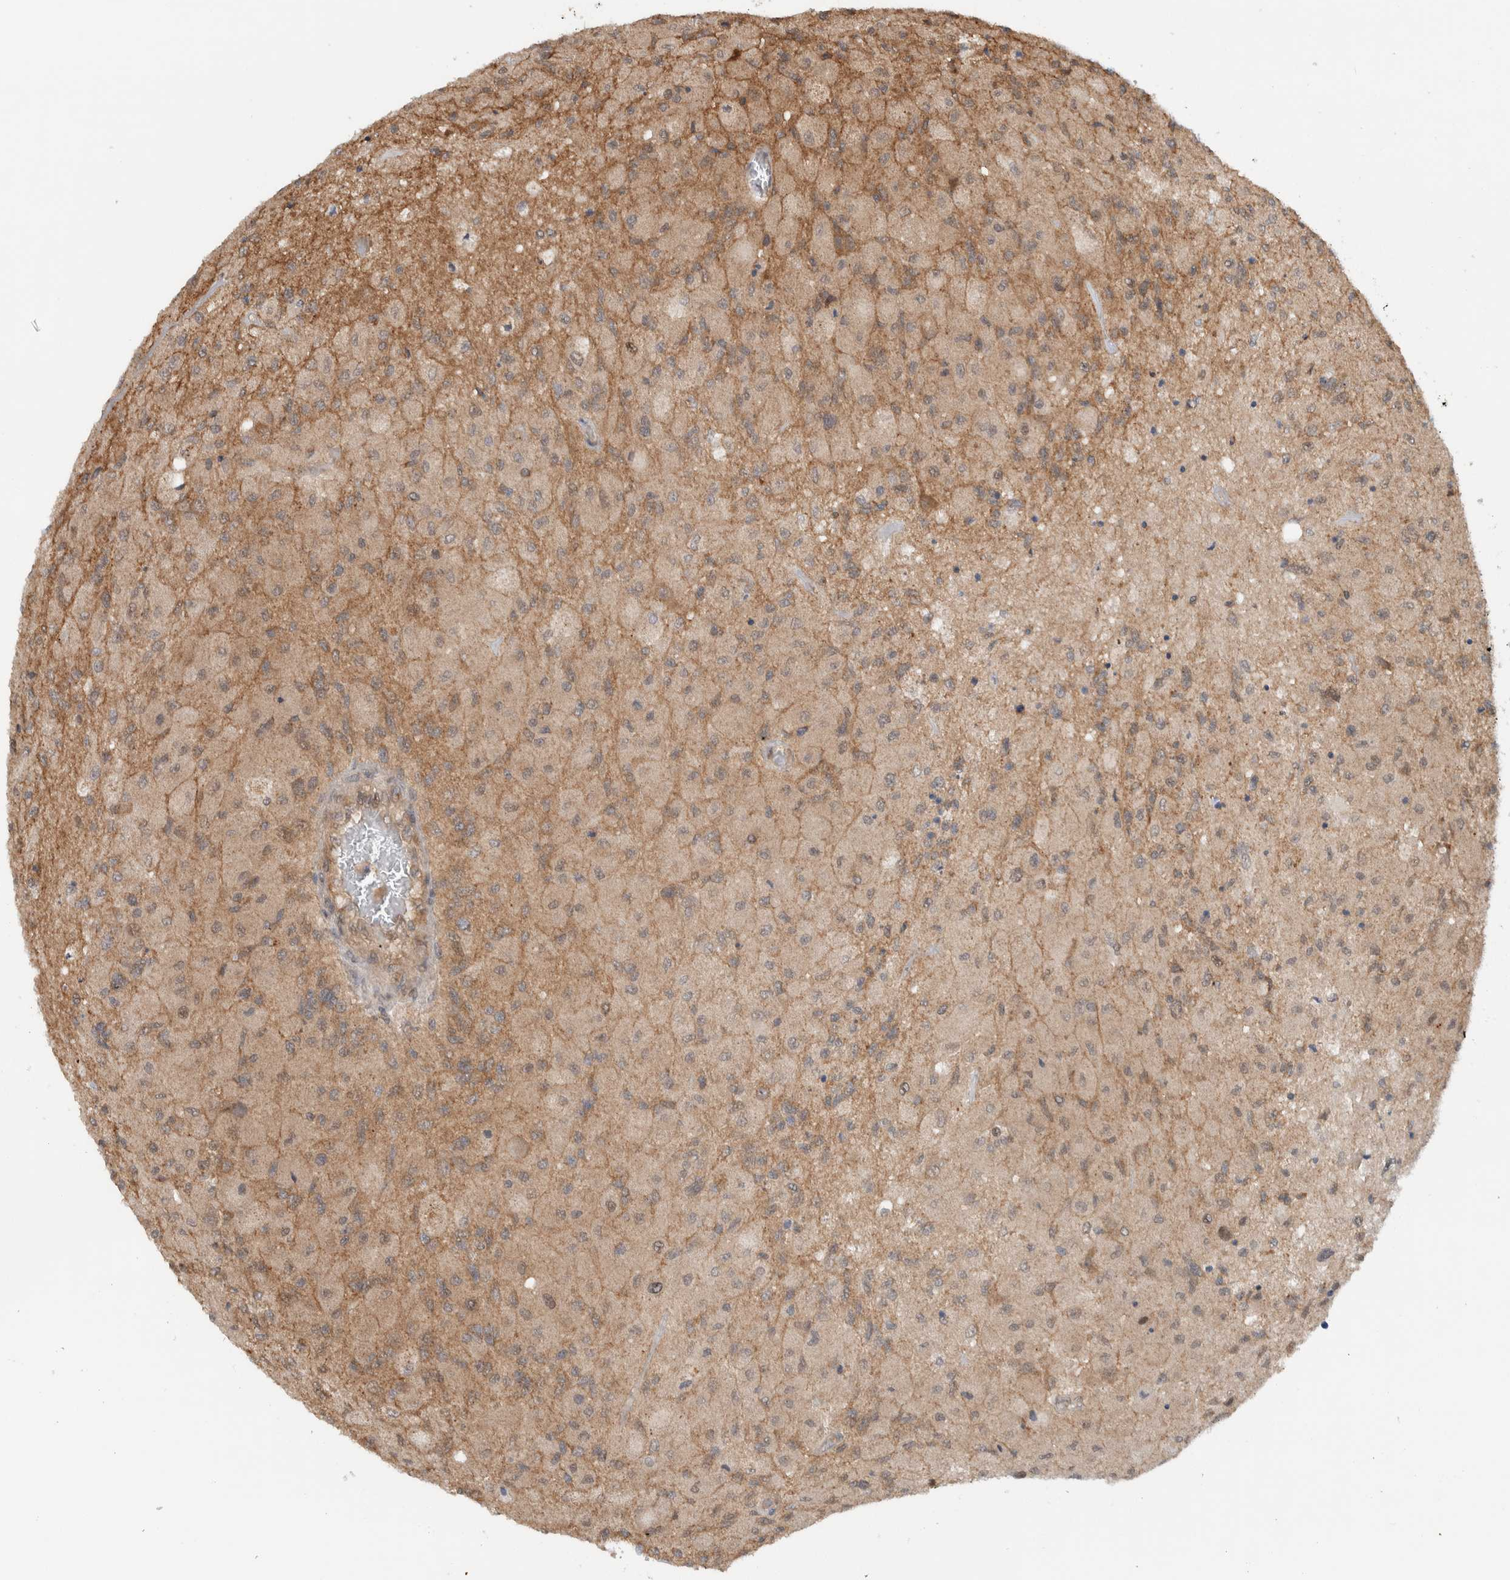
{"staining": {"intensity": "weak", "quantity": "<25%", "location": "cytoplasmic/membranous"}, "tissue": "glioma", "cell_type": "Tumor cells", "image_type": "cancer", "snomed": [{"axis": "morphology", "description": "Normal tissue, NOS"}, {"axis": "morphology", "description": "Glioma, malignant, High grade"}, {"axis": "topography", "description": "Cerebral cortex"}], "caption": "Human malignant glioma (high-grade) stained for a protein using IHC exhibits no staining in tumor cells.", "gene": "KLHL6", "patient": {"sex": "male", "age": 77}}